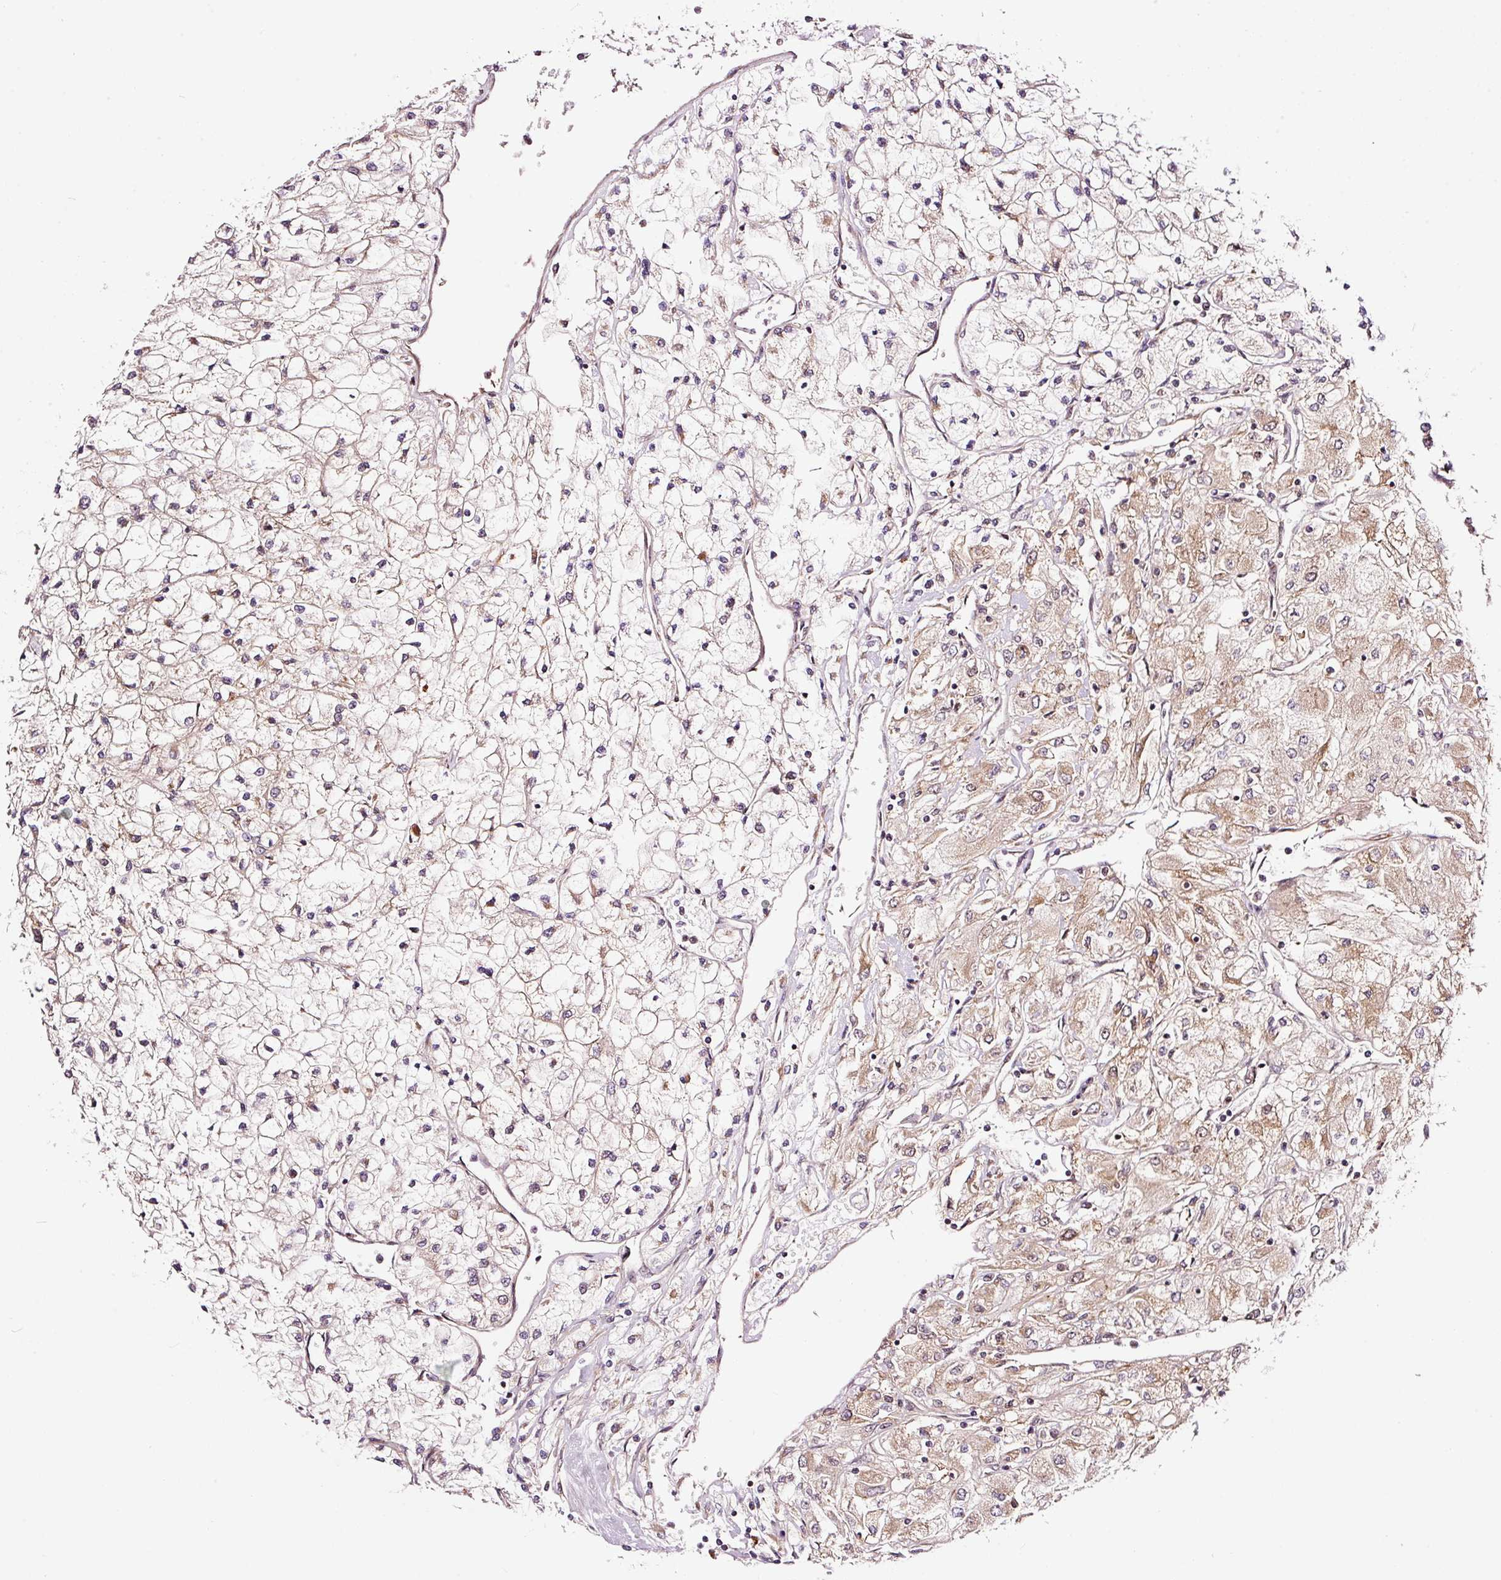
{"staining": {"intensity": "moderate", "quantity": "25%-75%", "location": "cytoplasmic/membranous"}, "tissue": "renal cancer", "cell_type": "Tumor cells", "image_type": "cancer", "snomed": [{"axis": "morphology", "description": "Adenocarcinoma, NOS"}, {"axis": "topography", "description": "Kidney"}], "caption": "Adenocarcinoma (renal) stained with DAB (3,3'-diaminobenzidine) immunohistochemistry (IHC) reveals medium levels of moderate cytoplasmic/membranous expression in about 25%-75% of tumor cells. The staining is performed using DAB (3,3'-diaminobenzidine) brown chromogen to label protein expression. The nuclei are counter-stained blue using hematoxylin.", "gene": "RFC4", "patient": {"sex": "male", "age": 80}}